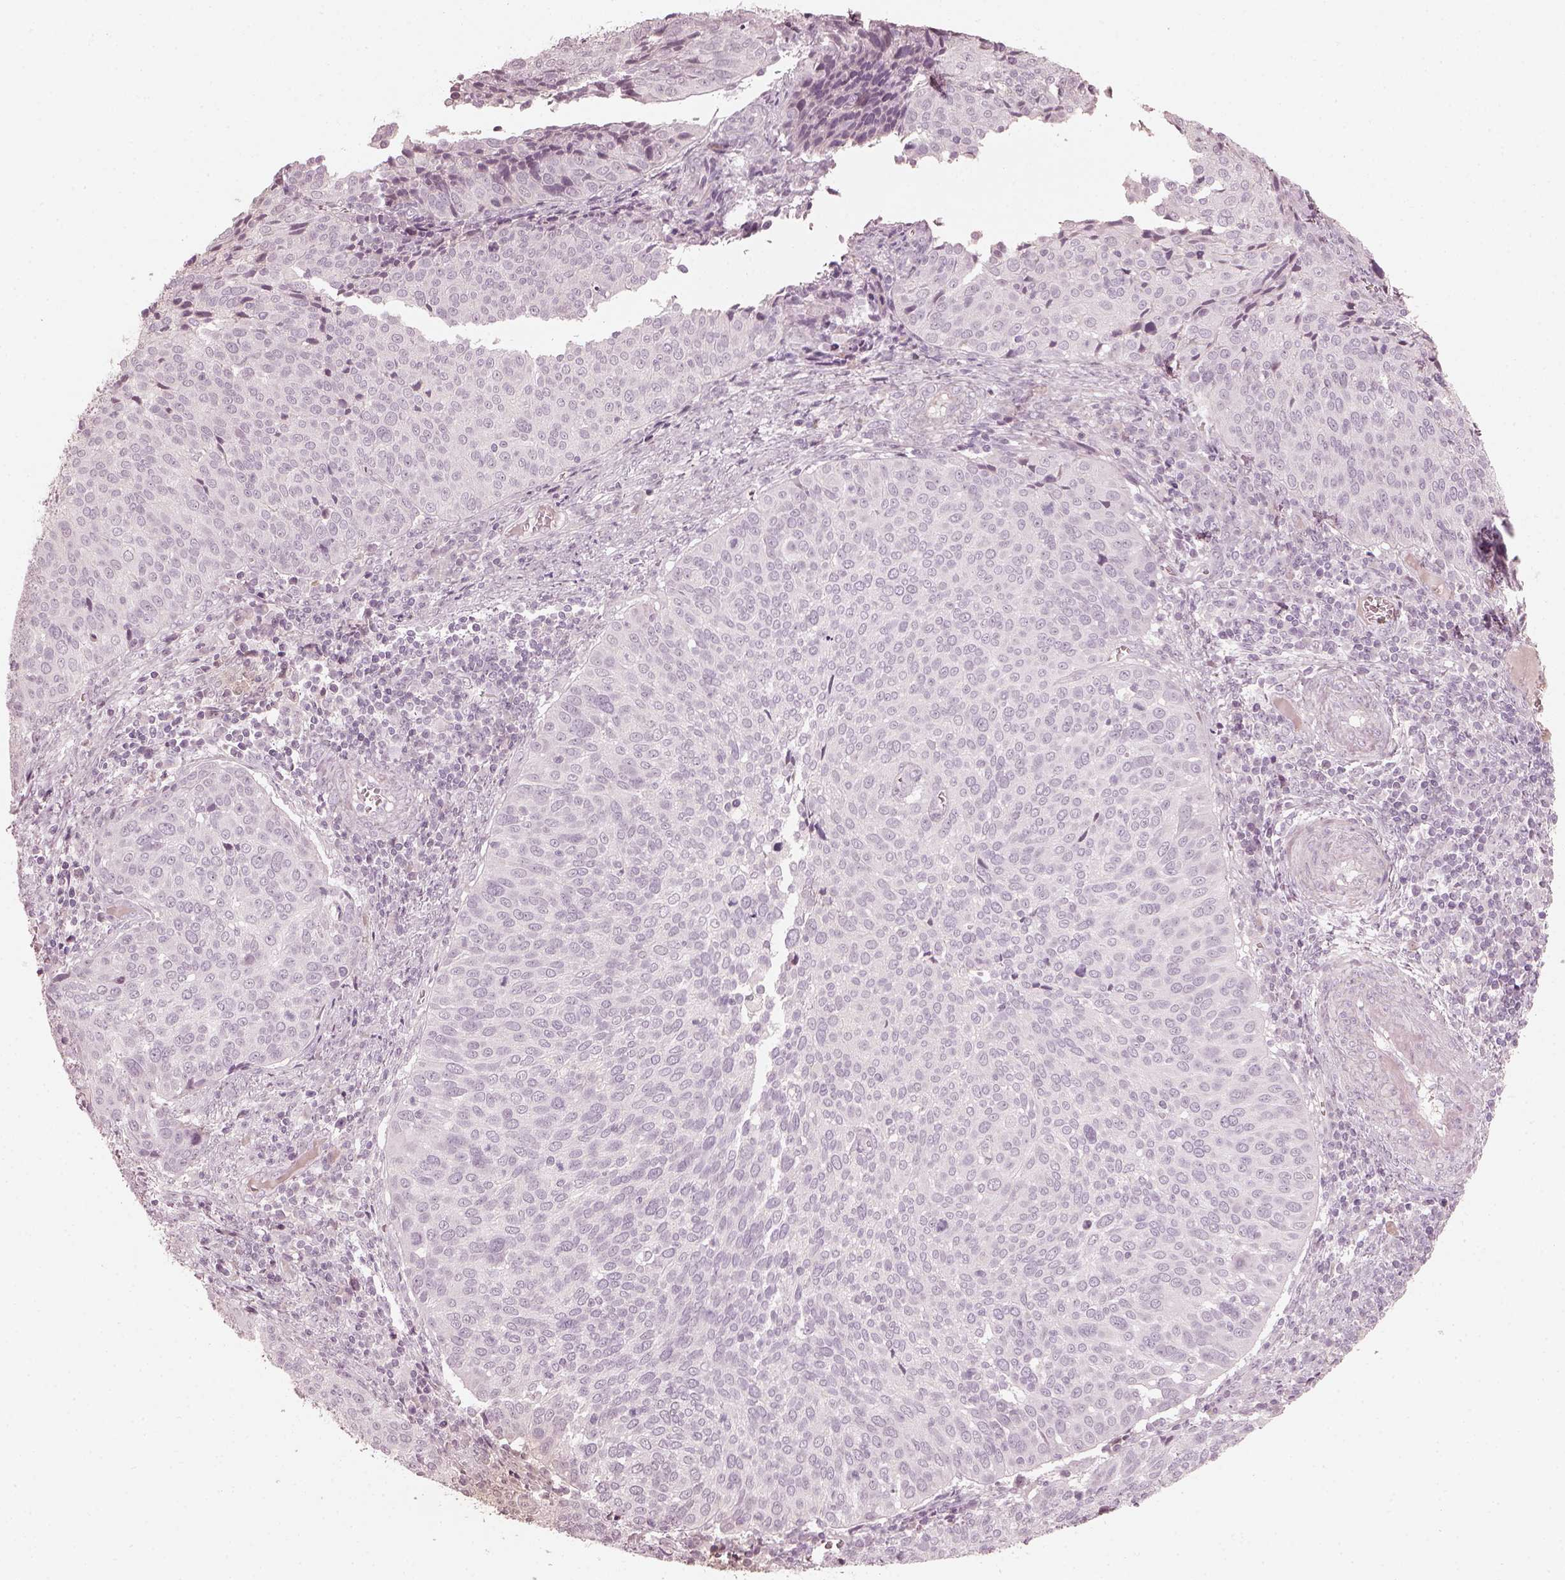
{"staining": {"intensity": "negative", "quantity": "none", "location": "none"}, "tissue": "cervical cancer", "cell_type": "Tumor cells", "image_type": "cancer", "snomed": [{"axis": "morphology", "description": "Squamous cell carcinoma, NOS"}, {"axis": "topography", "description": "Cervix"}], "caption": "The micrograph displays no staining of tumor cells in squamous cell carcinoma (cervical).", "gene": "OPTC", "patient": {"sex": "female", "age": 39}}